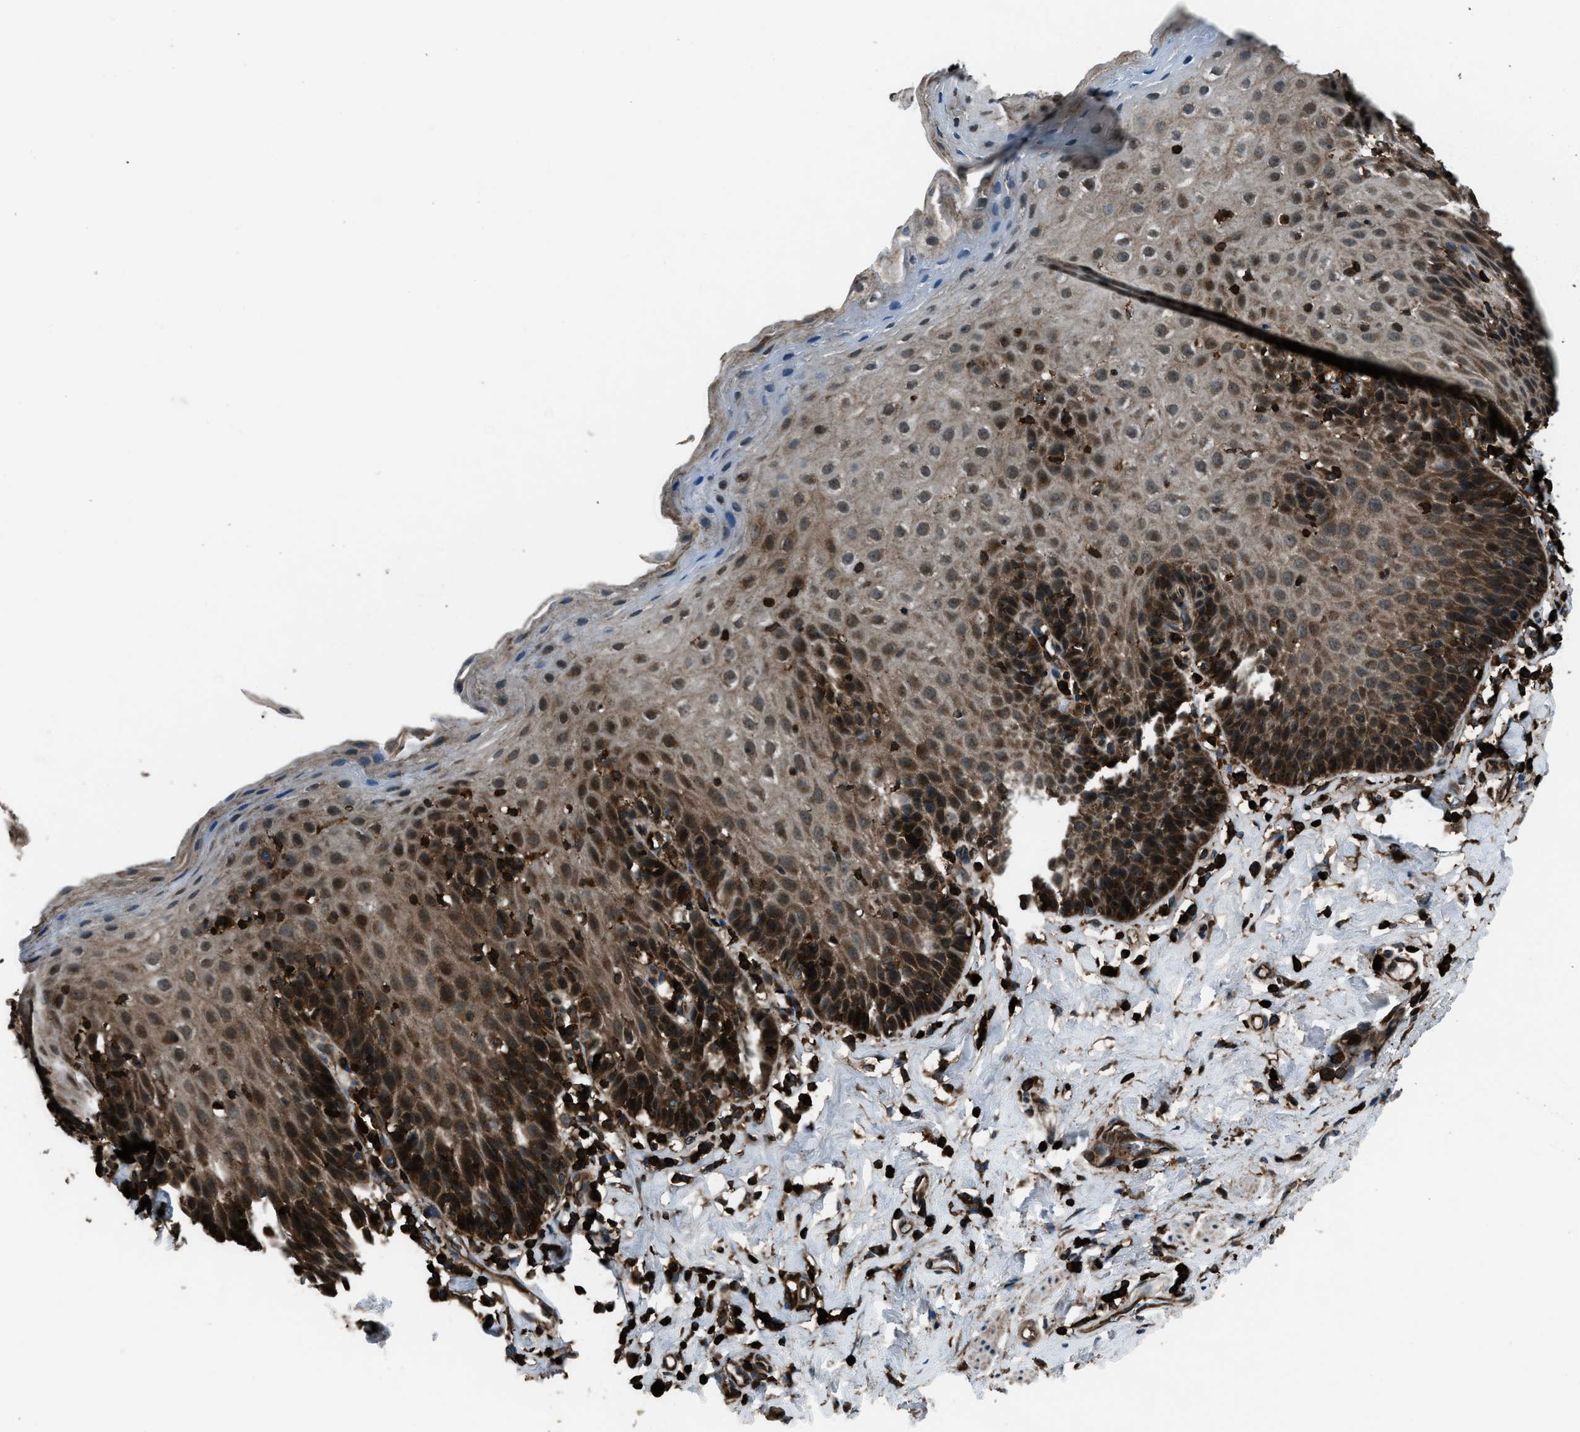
{"staining": {"intensity": "strong", "quantity": "25%-75%", "location": "cytoplasmic/membranous,nuclear"}, "tissue": "esophagus", "cell_type": "Squamous epithelial cells", "image_type": "normal", "snomed": [{"axis": "morphology", "description": "Normal tissue, NOS"}, {"axis": "topography", "description": "Esophagus"}], "caption": "An image of esophagus stained for a protein shows strong cytoplasmic/membranous,nuclear brown staining in squamous epithelial cells. (DAB IHC with brightfield microscopy, high magnification).", "gene": "SNX30", "patient": {"sex": "female", "age": 61}}